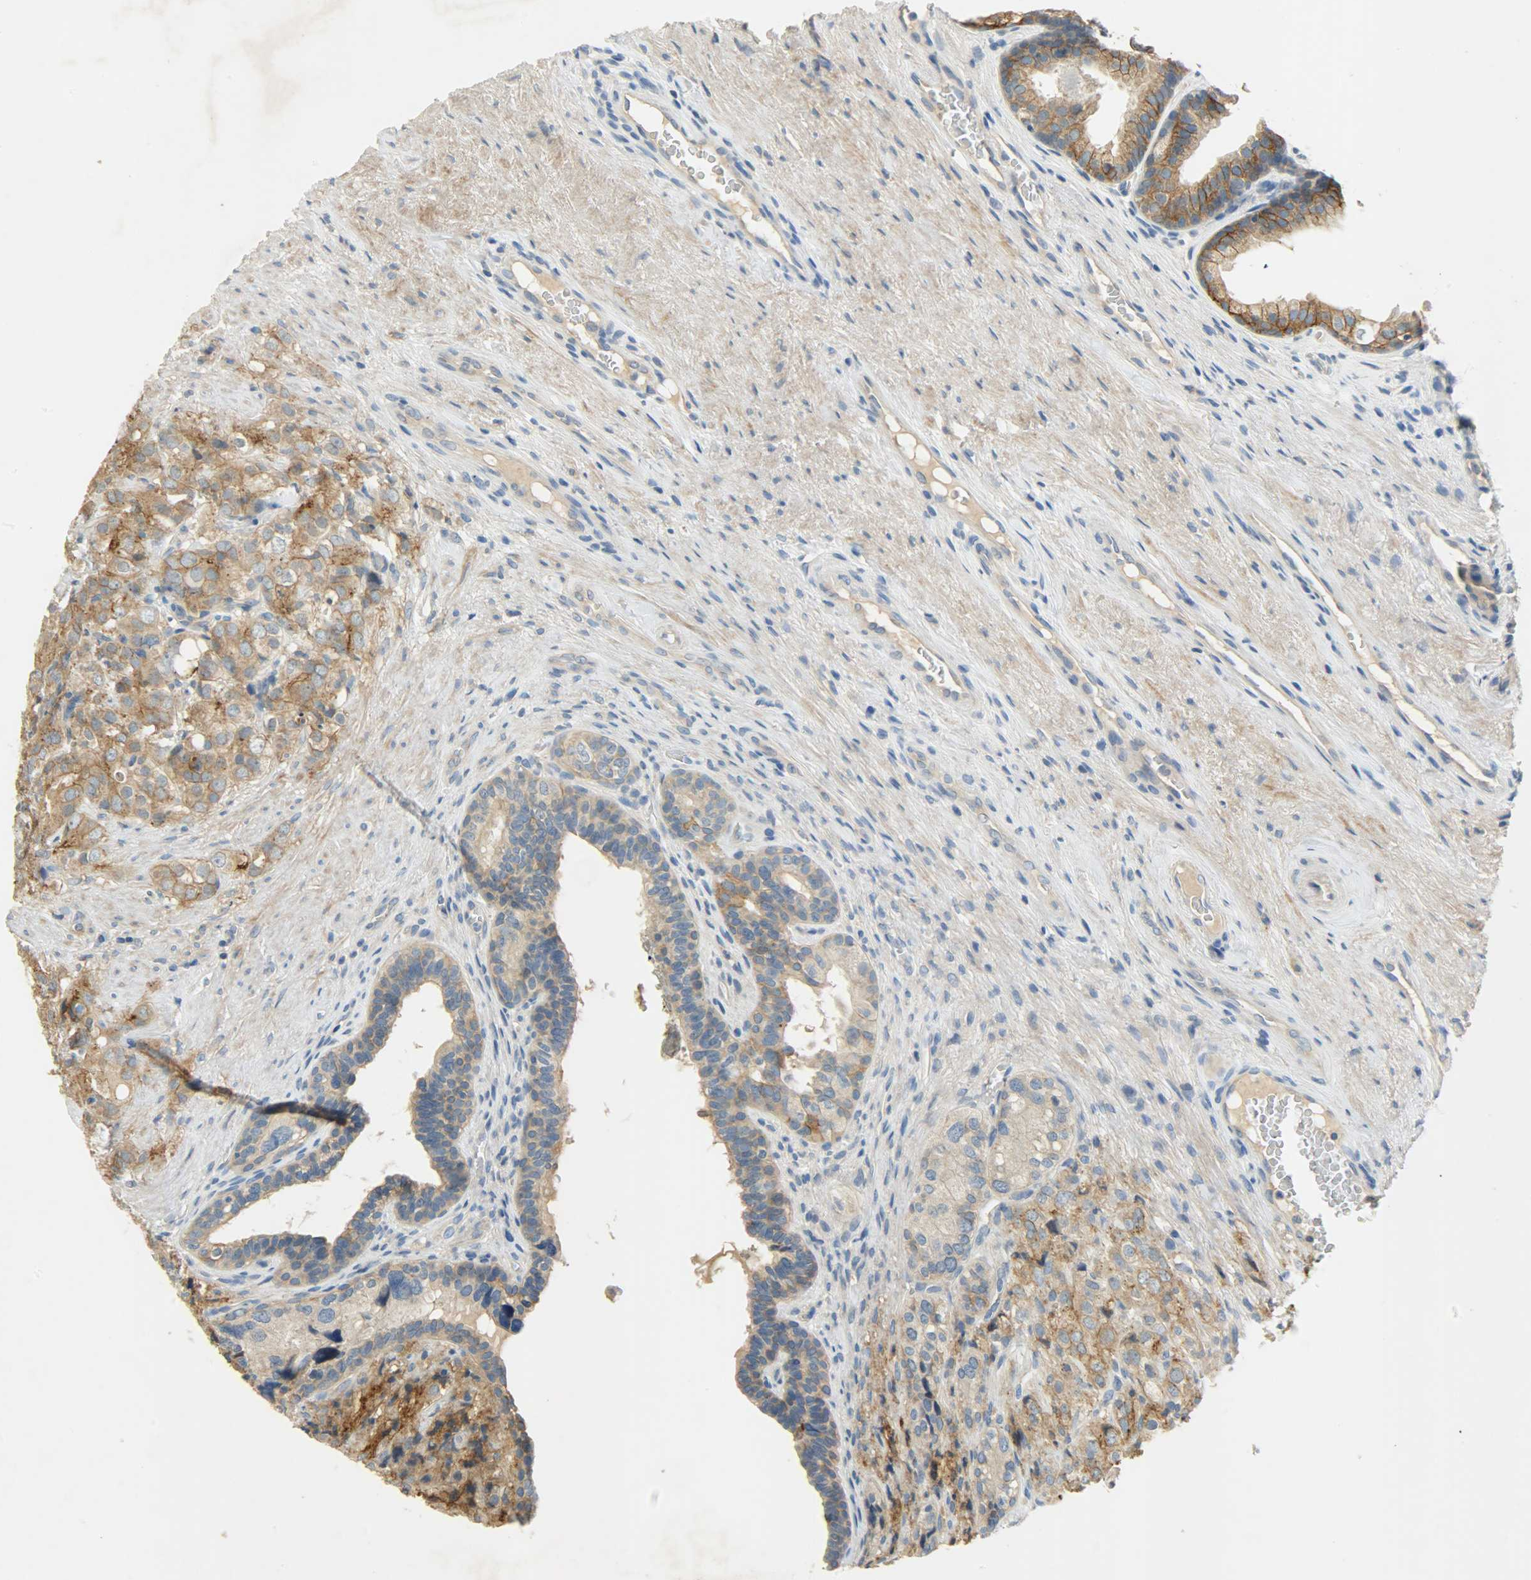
{"staining": {"intensity": "moderate", "quantity": ">75%", "location": "cytoplasmic/membranous"}, "tissue": "prostate cancer", "cell_type": "Tumor cells", "image_type": "cancer", "snomed": [{"axis": "morphology", "description": "Adenocarcinoma, High grade"}, {"axis": "topography", "description": "Prostate"}], "caption": "Prostate adenocarcinoma (high-grade) stained with DAB immunohistochemistry demonstrates medium levels of moderate cytoplasmic/membranous positivity in approximately >75% of tumor cells.", "gene": "DSG2", "patient": {"sex": "male", "age": 68}}